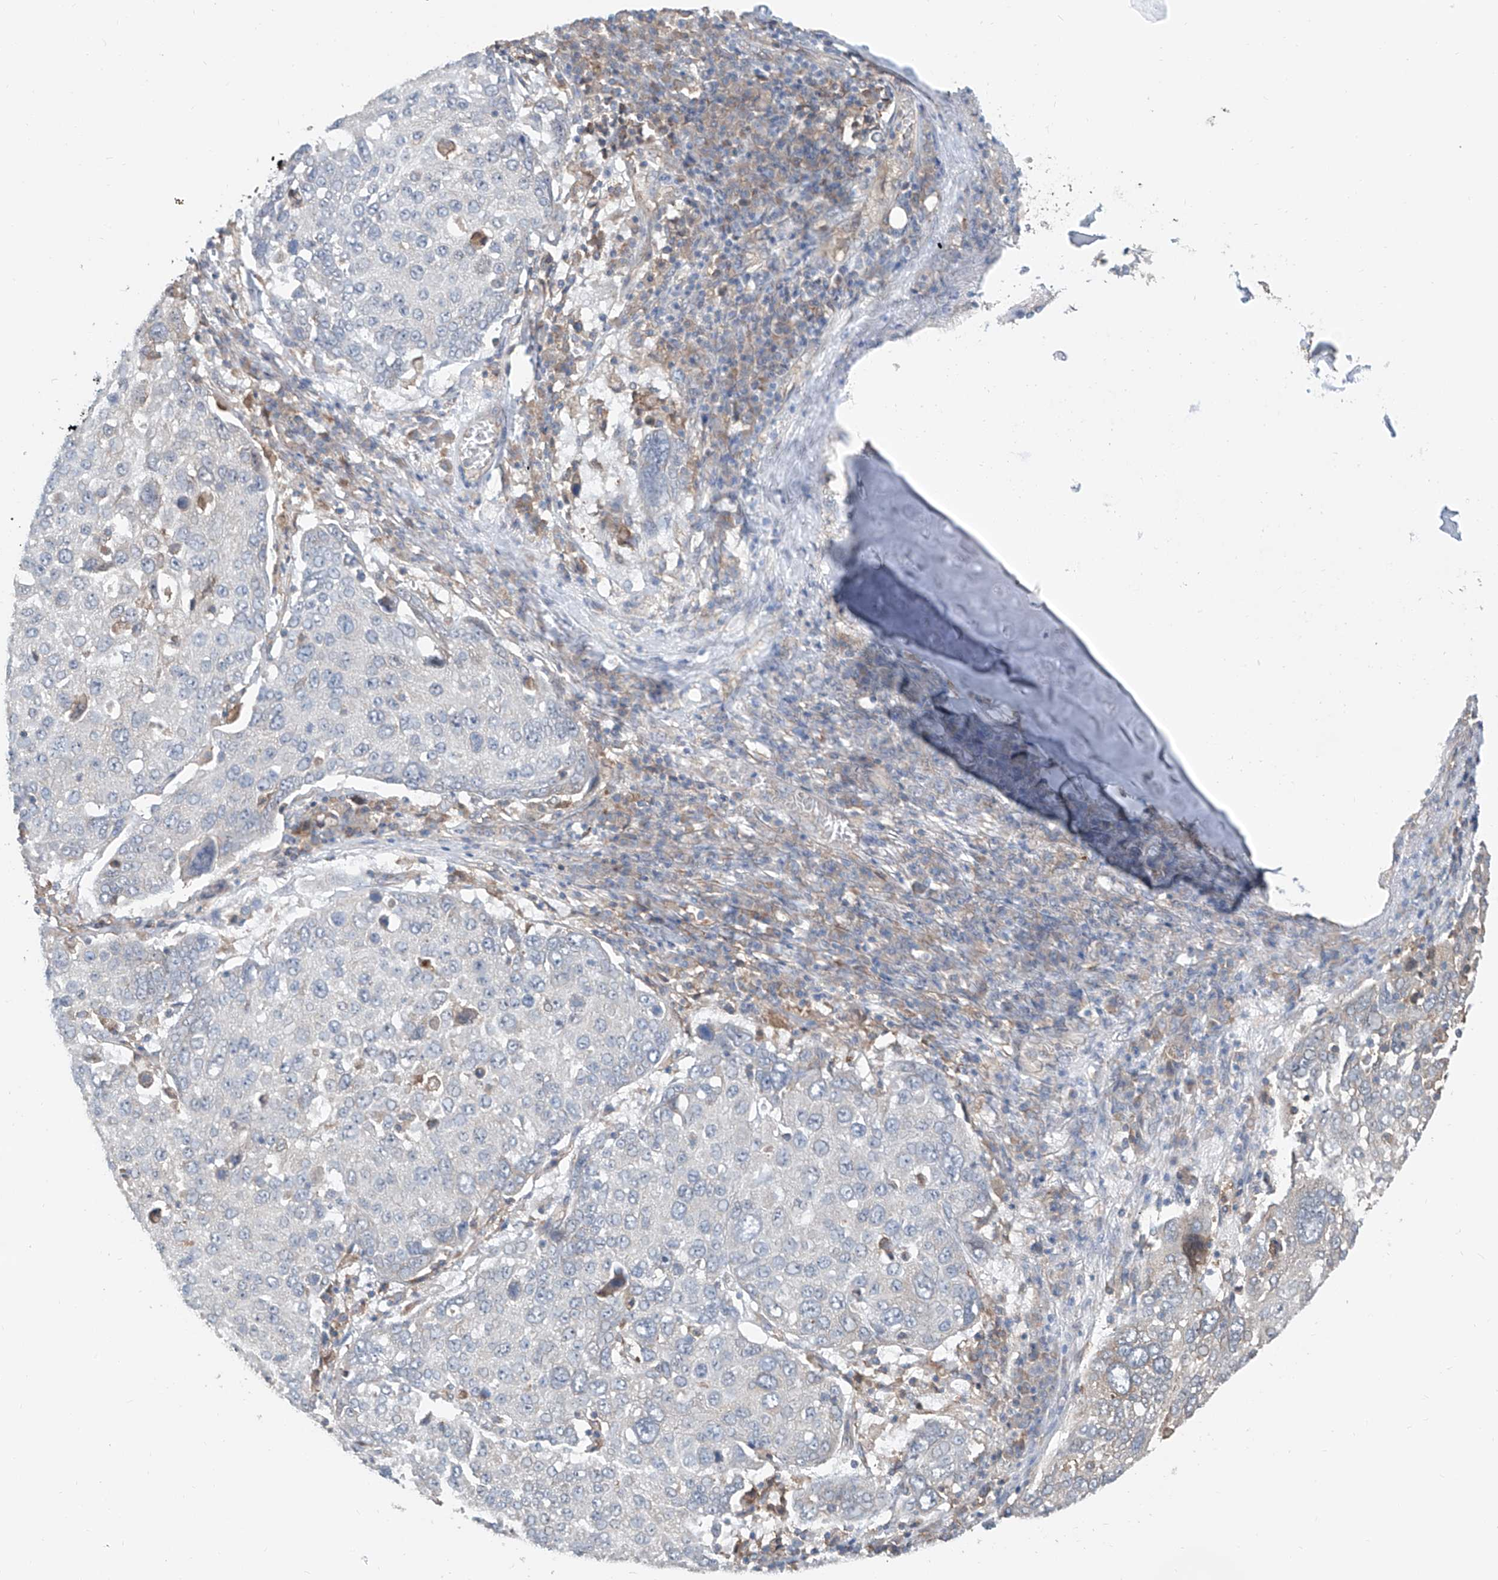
{"staining": {"intensity": "negative", "quantity": "none", "location": "none"}, "tissue": "lung cancer", "cell_type": "Tumor cells", "image_type": "cancer", "snomed": [{"axis": "morphology", "description": "Squamous cell carcinoma, NOS"}, {"axis": "topography", "description": "Lung"}], "caption": "High power microscopy image of an IHC histopathology image of lung squamous cell carcinoma, revealing no significant positivity in tumor cells. (DAB (3,3'-diaminobenzidine) immunohistochemistry (IHC), high magnification).", "gene": "KCNK10", "patient": {"sex": "male", "age": 65}}